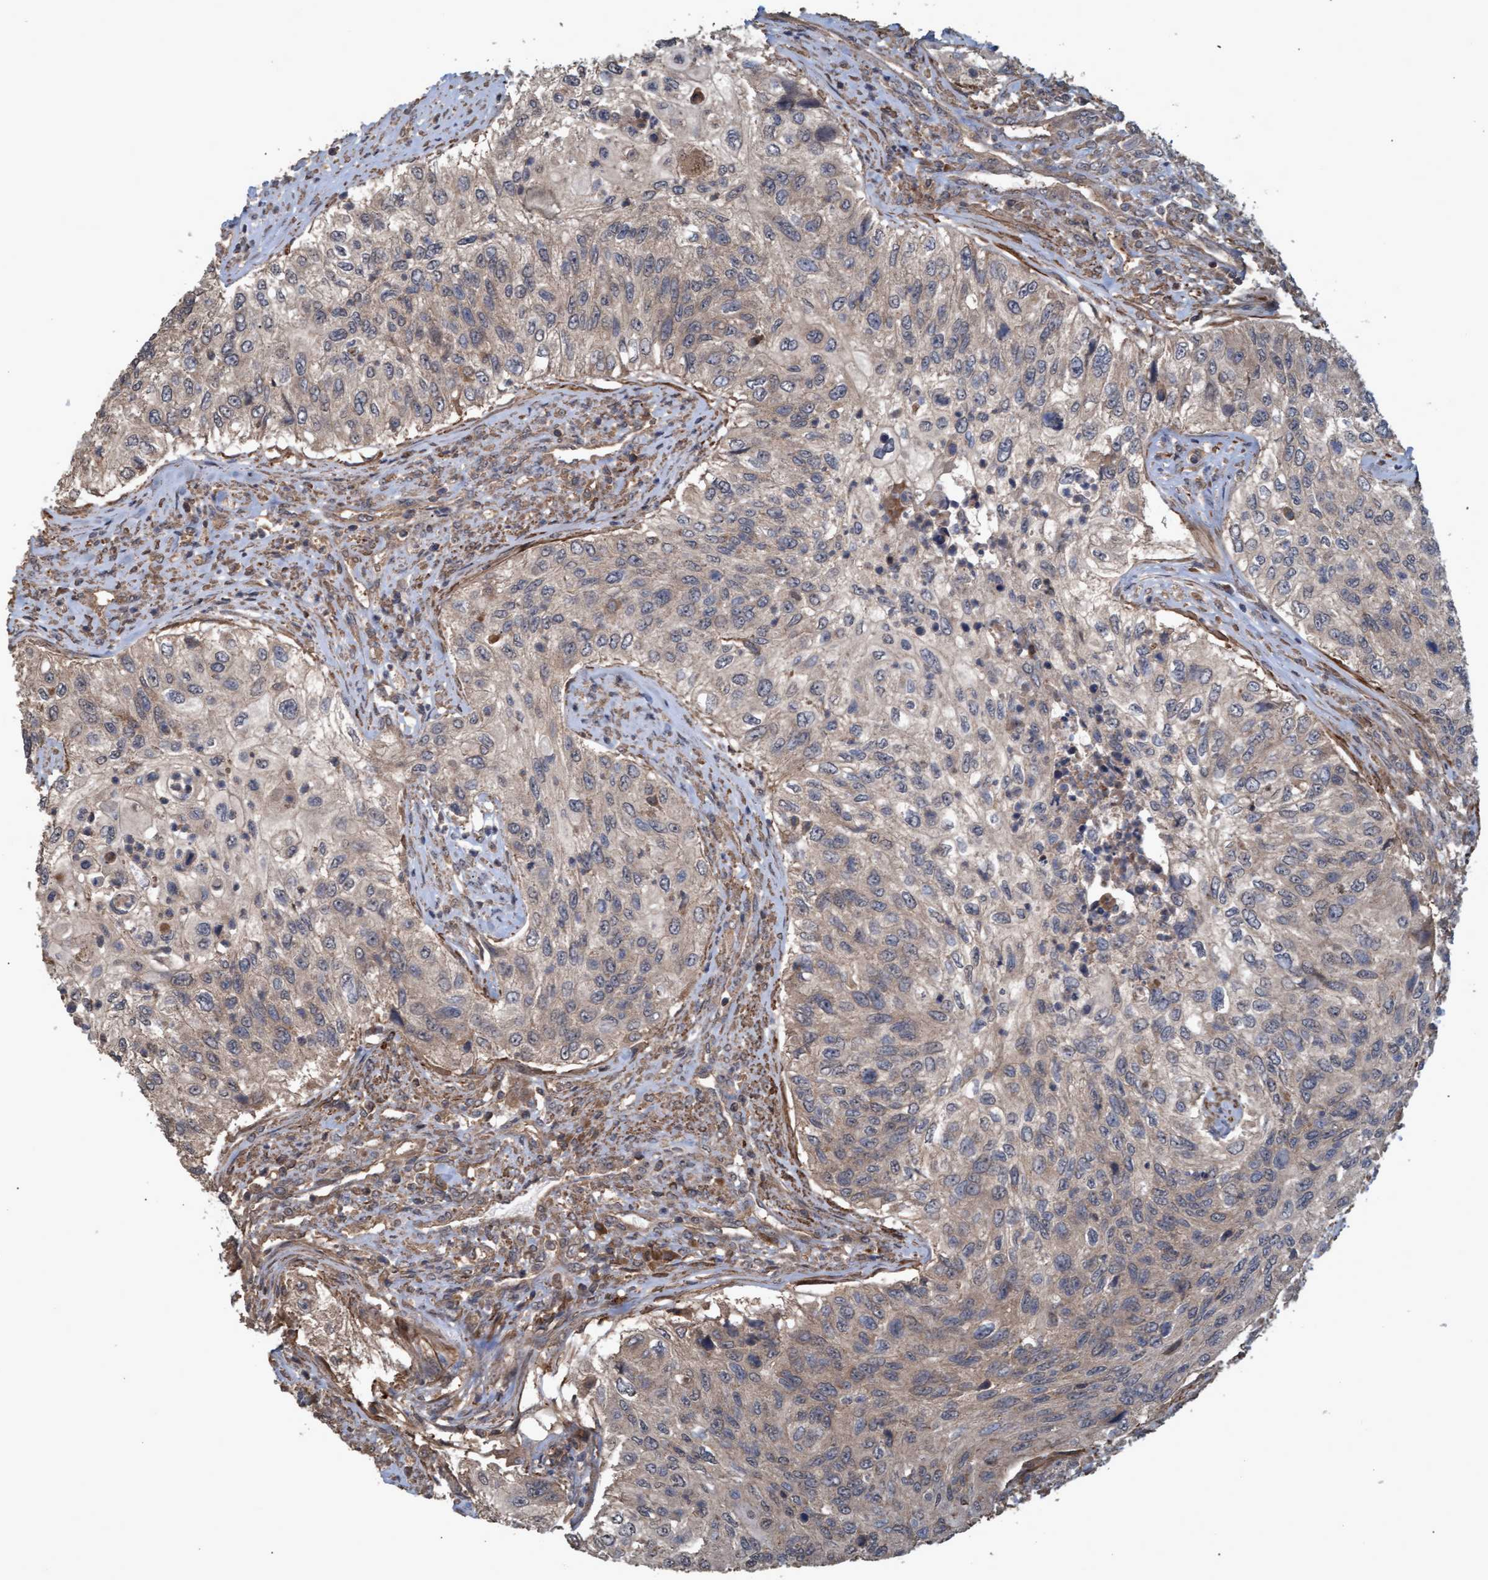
{"staining": {"intensity": "weak", "quantity": ">75%", "location": "cytoplasmic/membranous"}, "tissue": "urothelial cancer", "cell_type": "Tumor cells", "image_type": "cancer", "snomed": [{"axis": "morphology", "description": "Urothelial carcinoma, High grade"}, {"axis": "topography", "description": "Urinary bladder"}], "caption": "DAB immunohistochemical staining of human high-grade urothelial carcinoma displays weak cytoplasmic/membranous protein staining in approximately >75% of tumor cells.", "gene": "GGT6", "patient": {"sex": "female", "age": 60}}